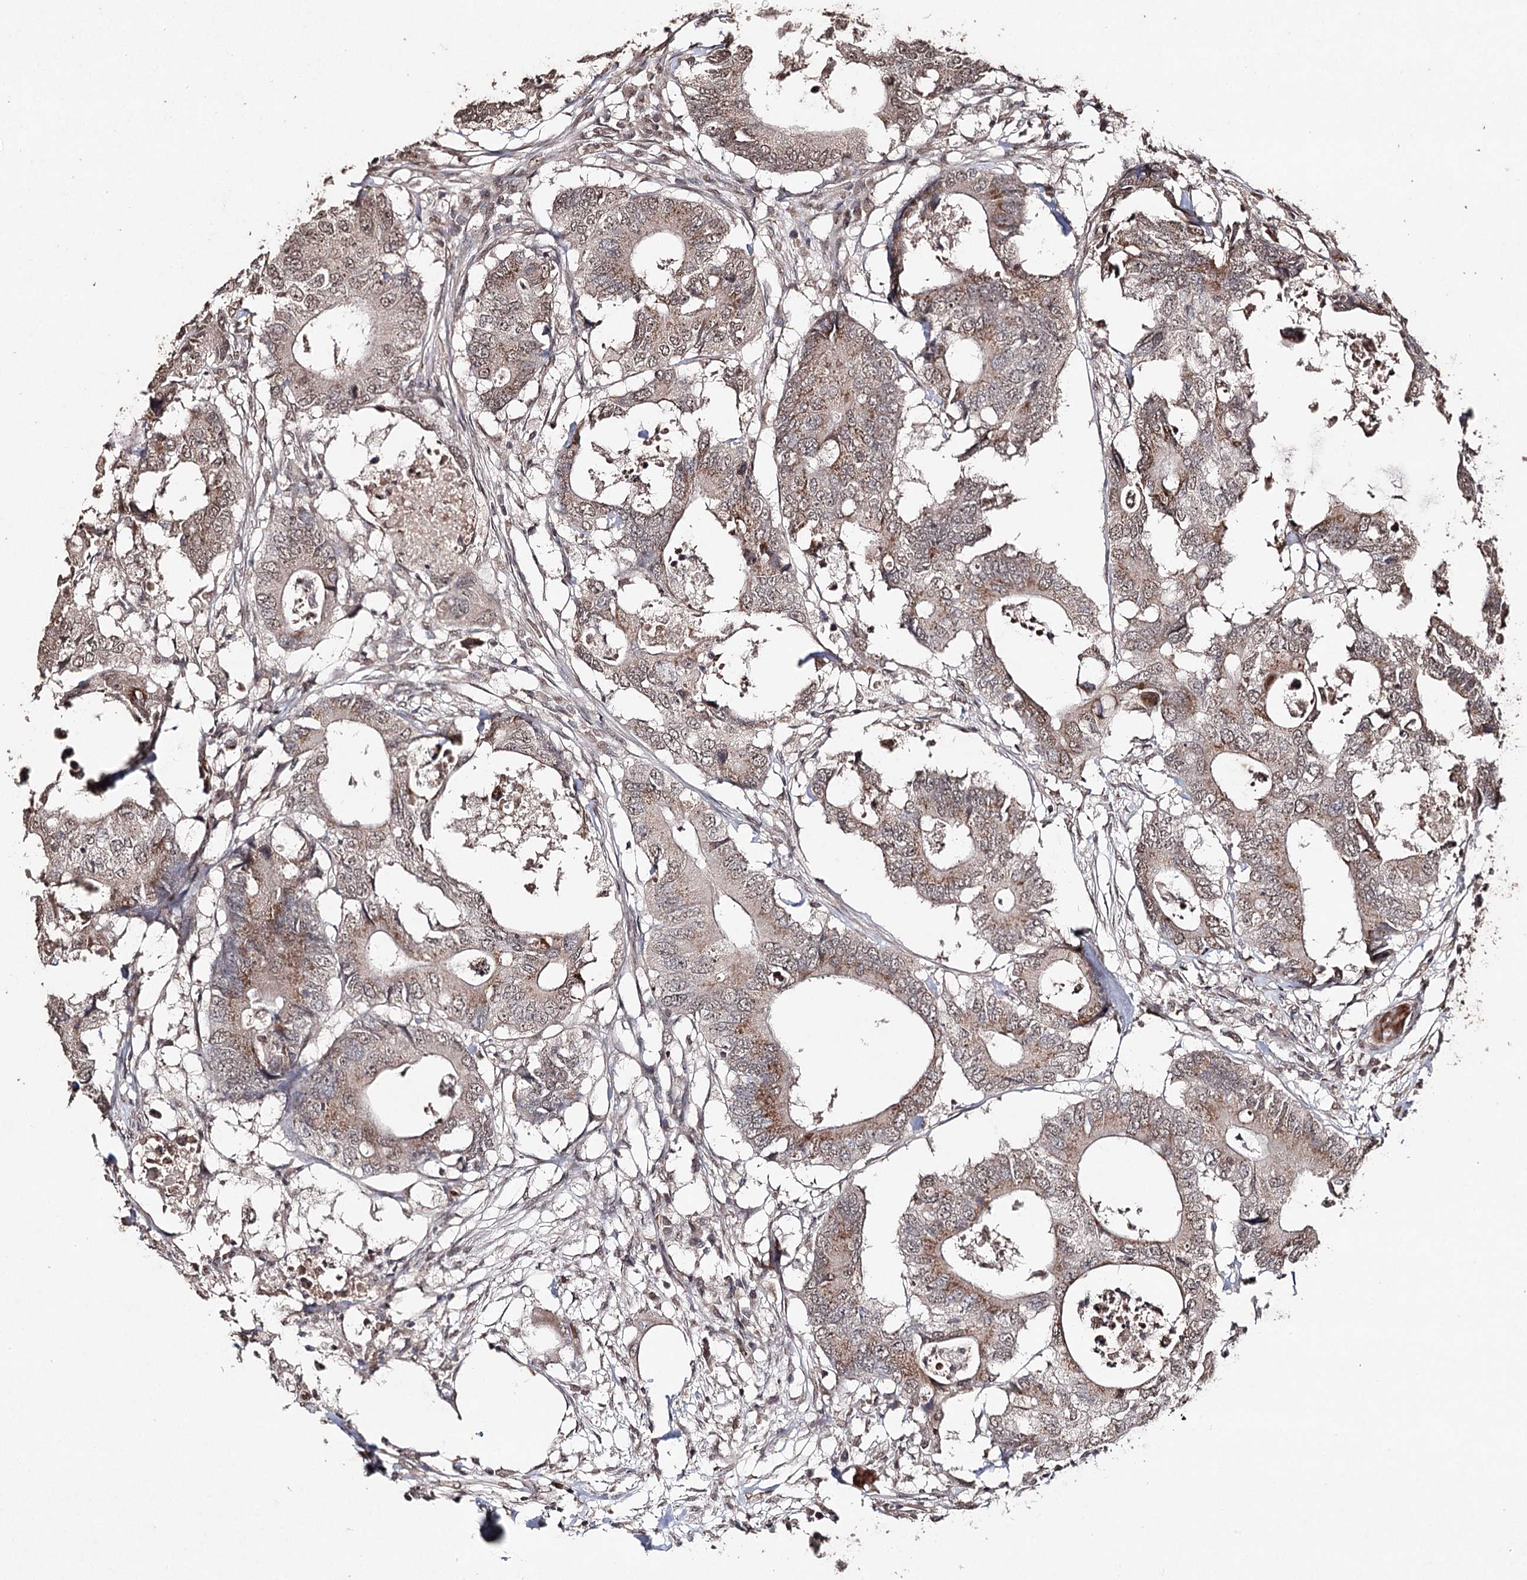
{"staining": {"intensity": "weak", "quantity": "25%-75%", "location": "cytoplasmic/membranous,nuclear"}, "tissue": "colorectal cancer", "cell_type": "Tumor cells", "image_type": "cancer", "snomed": [{"axis": "morphology", "description": "Adenocarcinoma, NOS"}, {"axis": "topography", "description": "Colon"}], "caption": "IHC photomicrograph of colorectal cancer (adenocarcinoma) stained for a protein (brown), which shows low levels of weak cytoplasmic/membranous and nuclear expression in approximately 25%-75% of tumor cells.", "gene": "ATG14", "patient": {"sex": "male", "age": 71}}